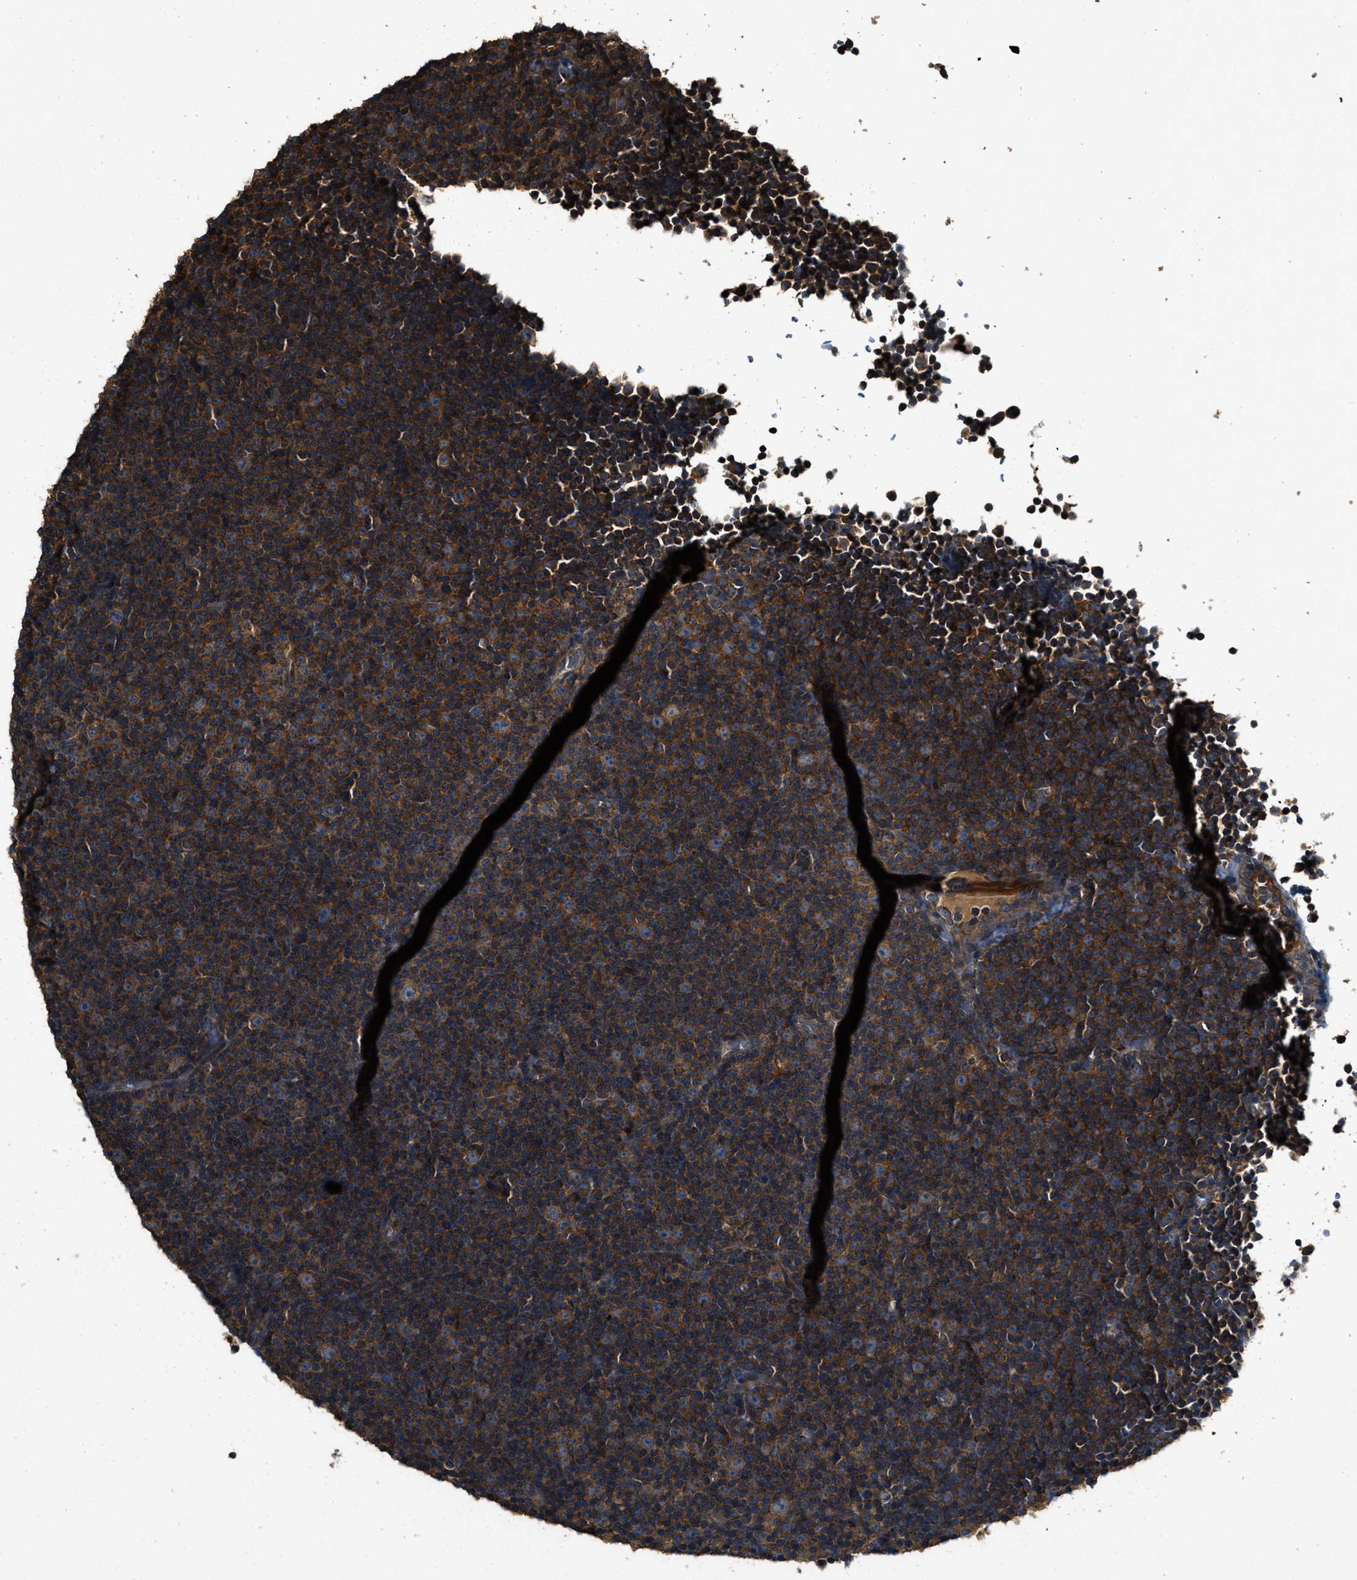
{"staining": {"intensity": "strong", "quantity": ">75%", "location": "cytoplasmic/membranous"}, "tissue": "lymphoma", "cell_type": "Tumor cells", "image_type": "cancer", "snomed": [{"axis": "morphology", "description": "Malignant lymphoma, non-Hodgkin's type, Low grade"}, {"axis": "topography", "description": "Lymph node"}], "caption": "Immunohistochemical staining of low-grade malignant lymphoma, non-Hodgkin's type displays high levels of strong cytoplasmic/membranous expression in about >75% of tumor cells.", "gene": "MAP3K8", "patient": {"sex": "female", "age": 67}}